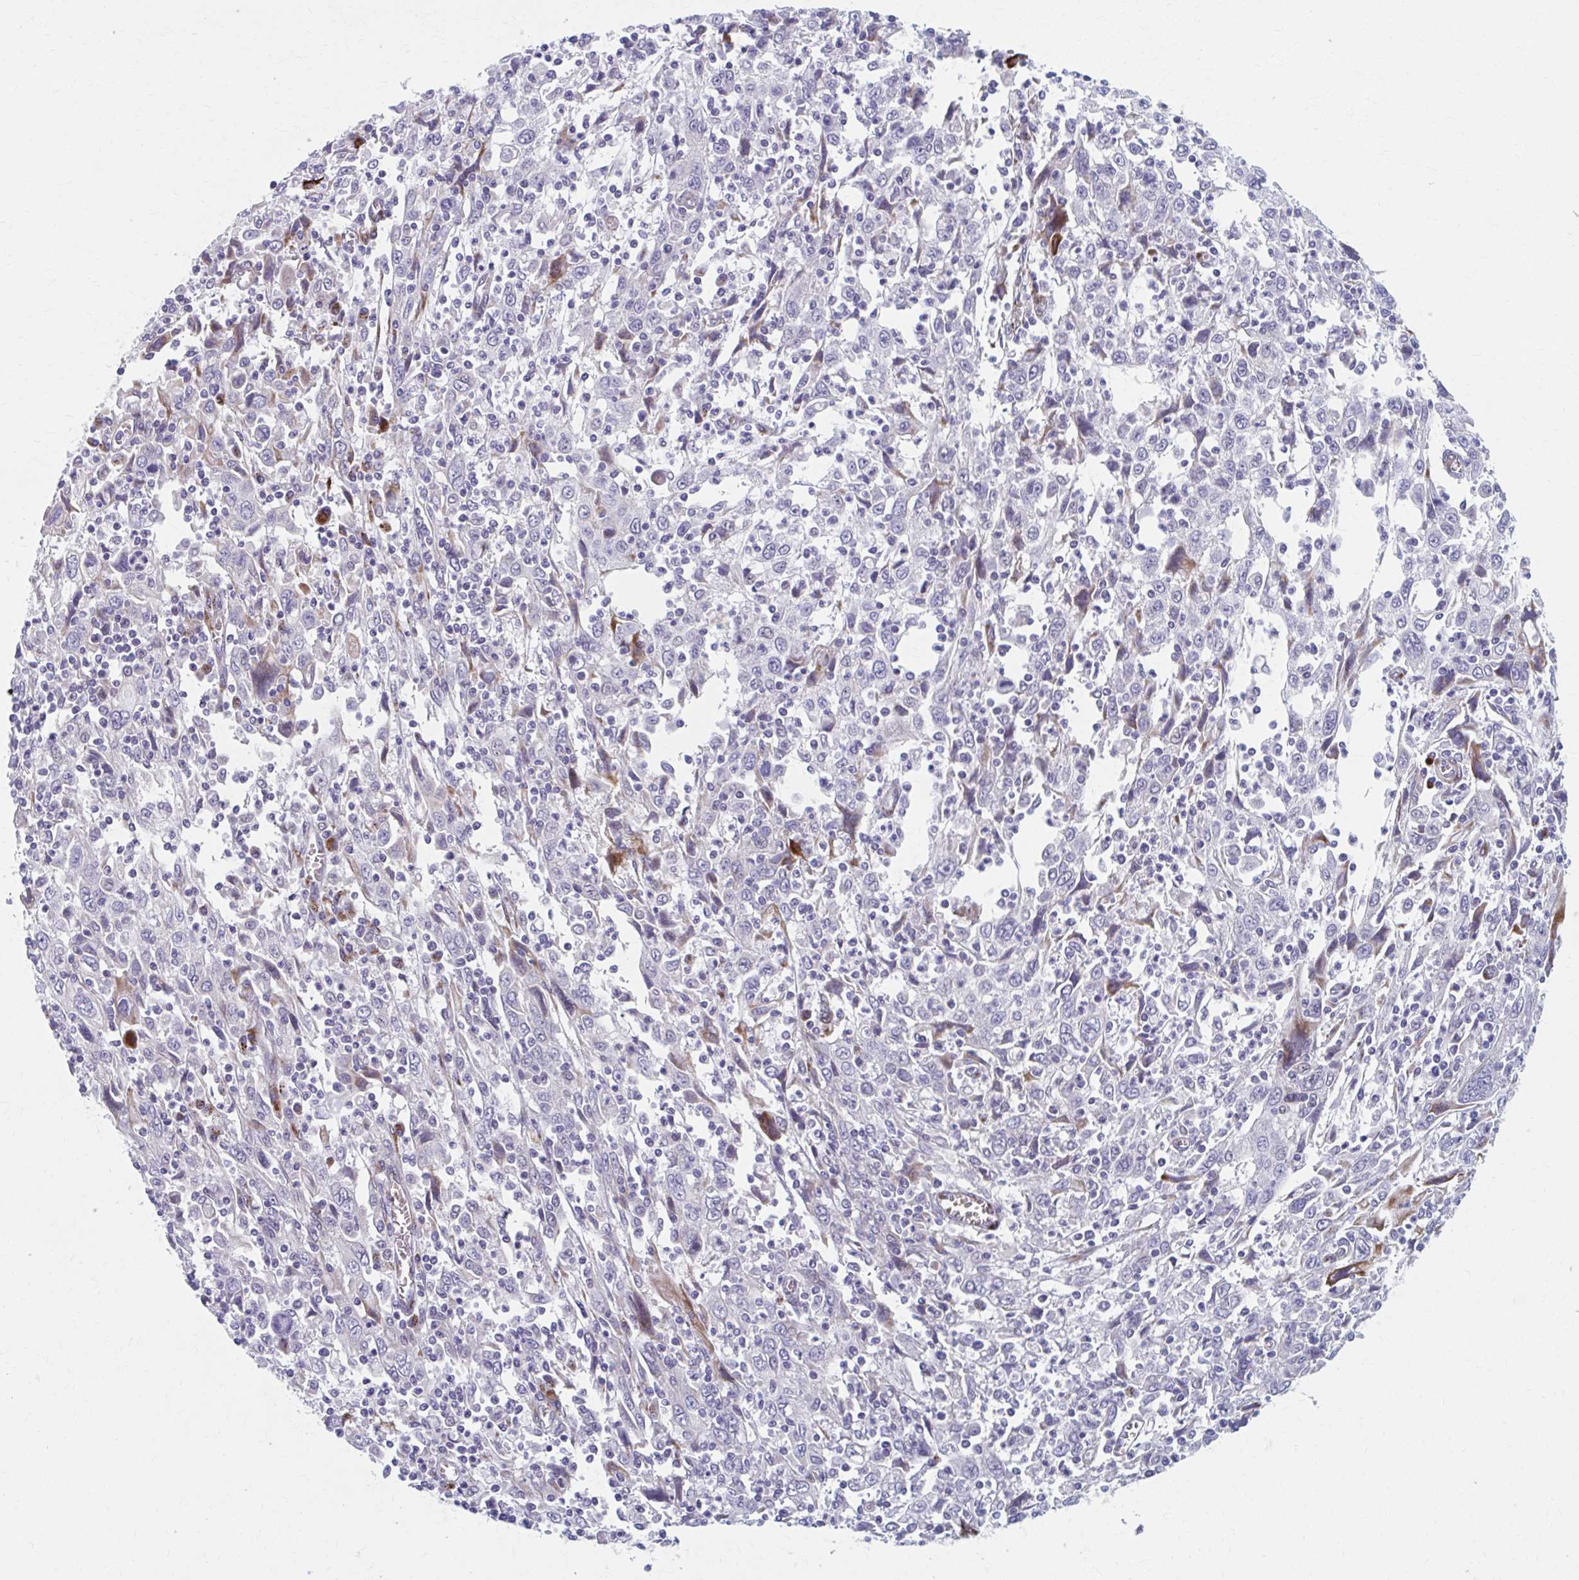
{"staining": {"intensity": "negative", "quantity": "none", "location": "none"}, "tissue": "cervical cancer", "cell_type": "Tumor cells", "image_type": "cancer", "snomed": [{"axis": "morphology", "description": "Squamous cell carcinoma, NOS"}, {"axis": "topography", "description": "Cervix"}], "caption": "Immunohistochemical staining of human cervical cancer (squamous cell carcinoma) displays no significant positivity in tumor cells. Nuclei are stained in blue.", "gene": "OLFM2", "patient": {"sex": "female", "age": 46}}